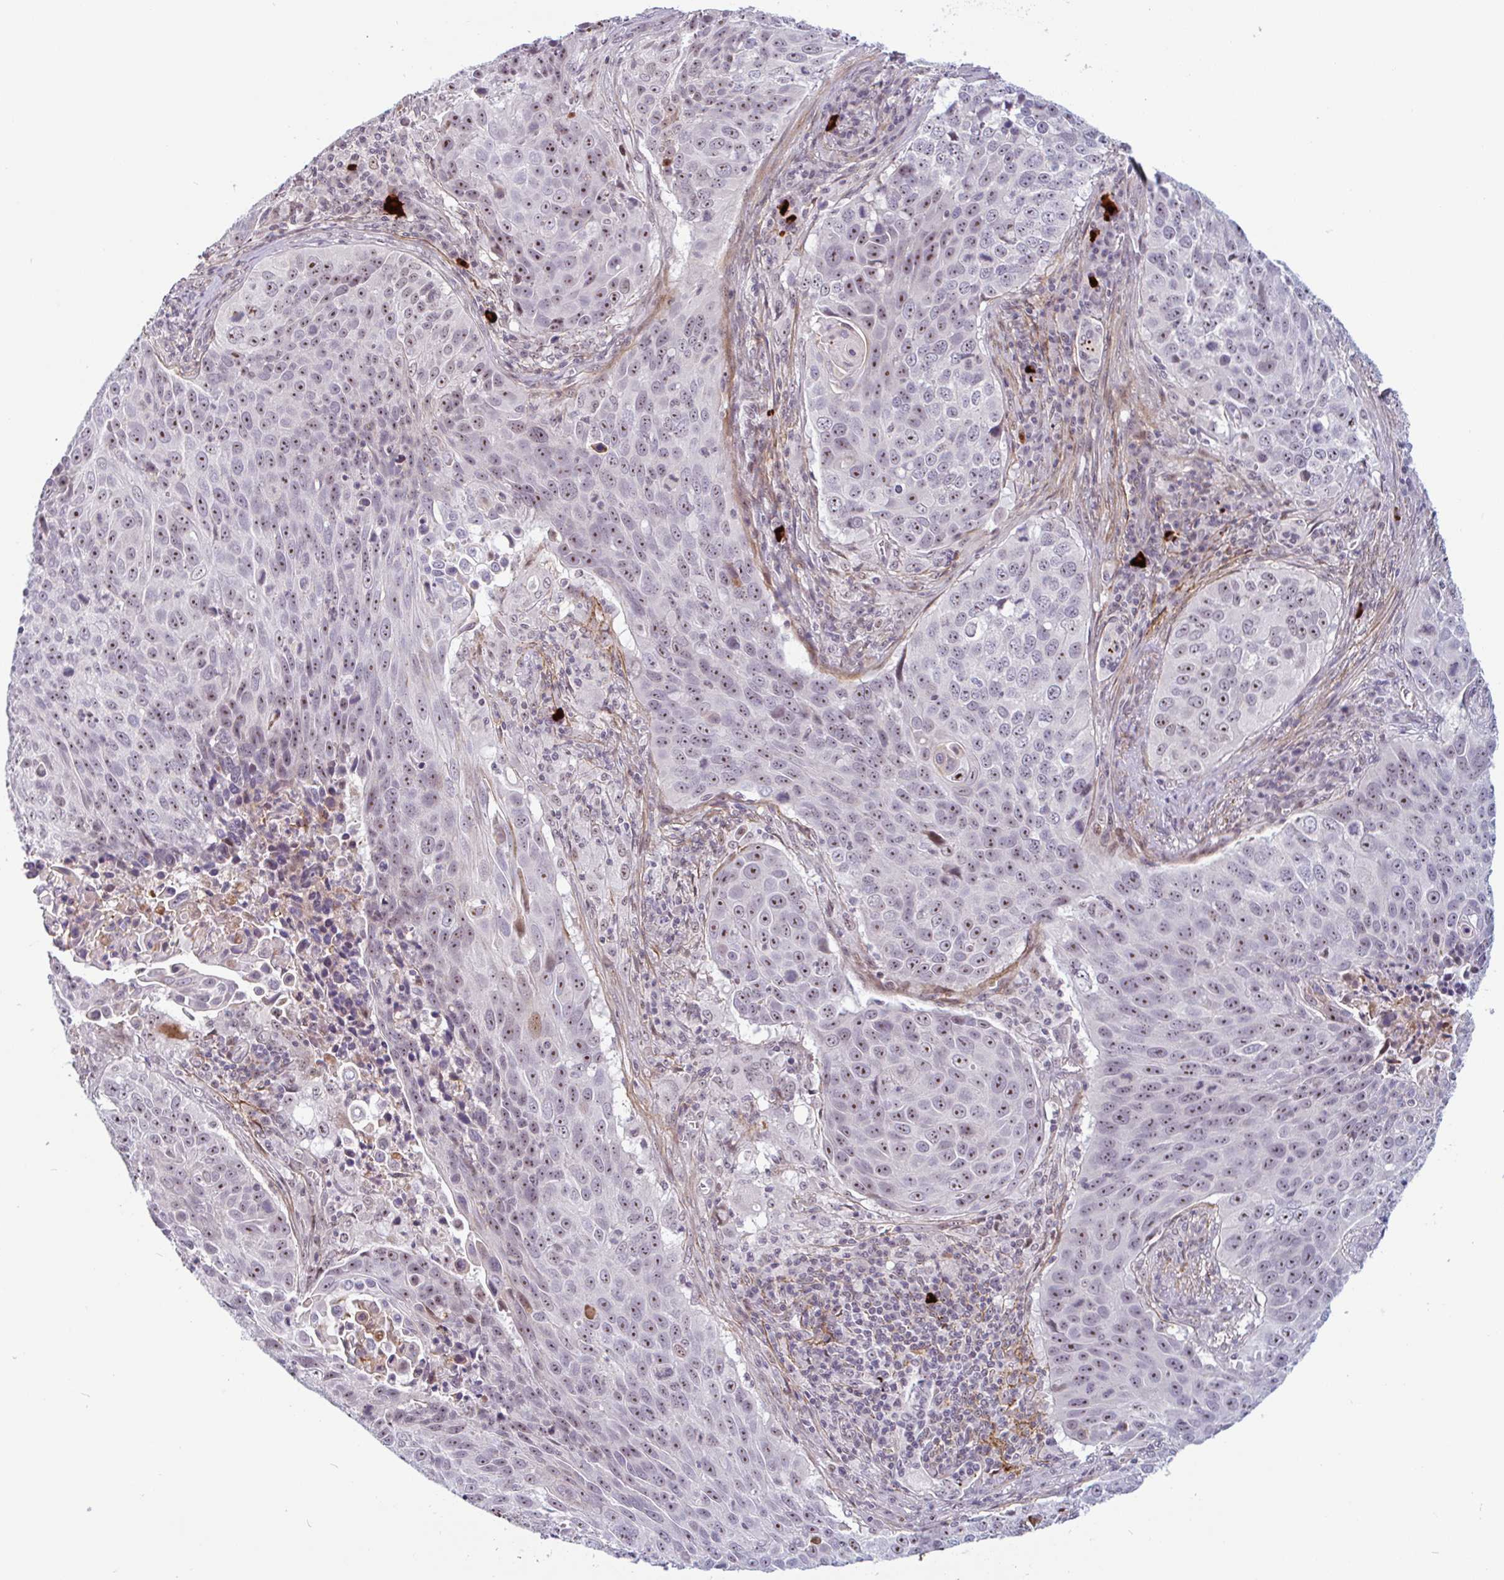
{"staining": {"intensity": "weak", "quantity": "25%-75%", "location": "nuclear"}, "tissue": "lung cancer", "cell_type": "Tumor cells", "image_type": "cancer", "snomed": [{"axis": "morphology", "description": "Squamous cell carcinoma, NOS"}, {"axis": "topography", "description": "Lung"}], "caption": "Lung squamous cell carcinoma stained for a protein exhibits weak nuclear positivity in tumor cells. (Stains: DAB (3,3'-diaminobenzidine) in brown, nuclei in blue, Microscopy: brightfield microscopy at high magnification).", "gene": "TMEM119", "patient": {"sex": "male", "age": 78}}